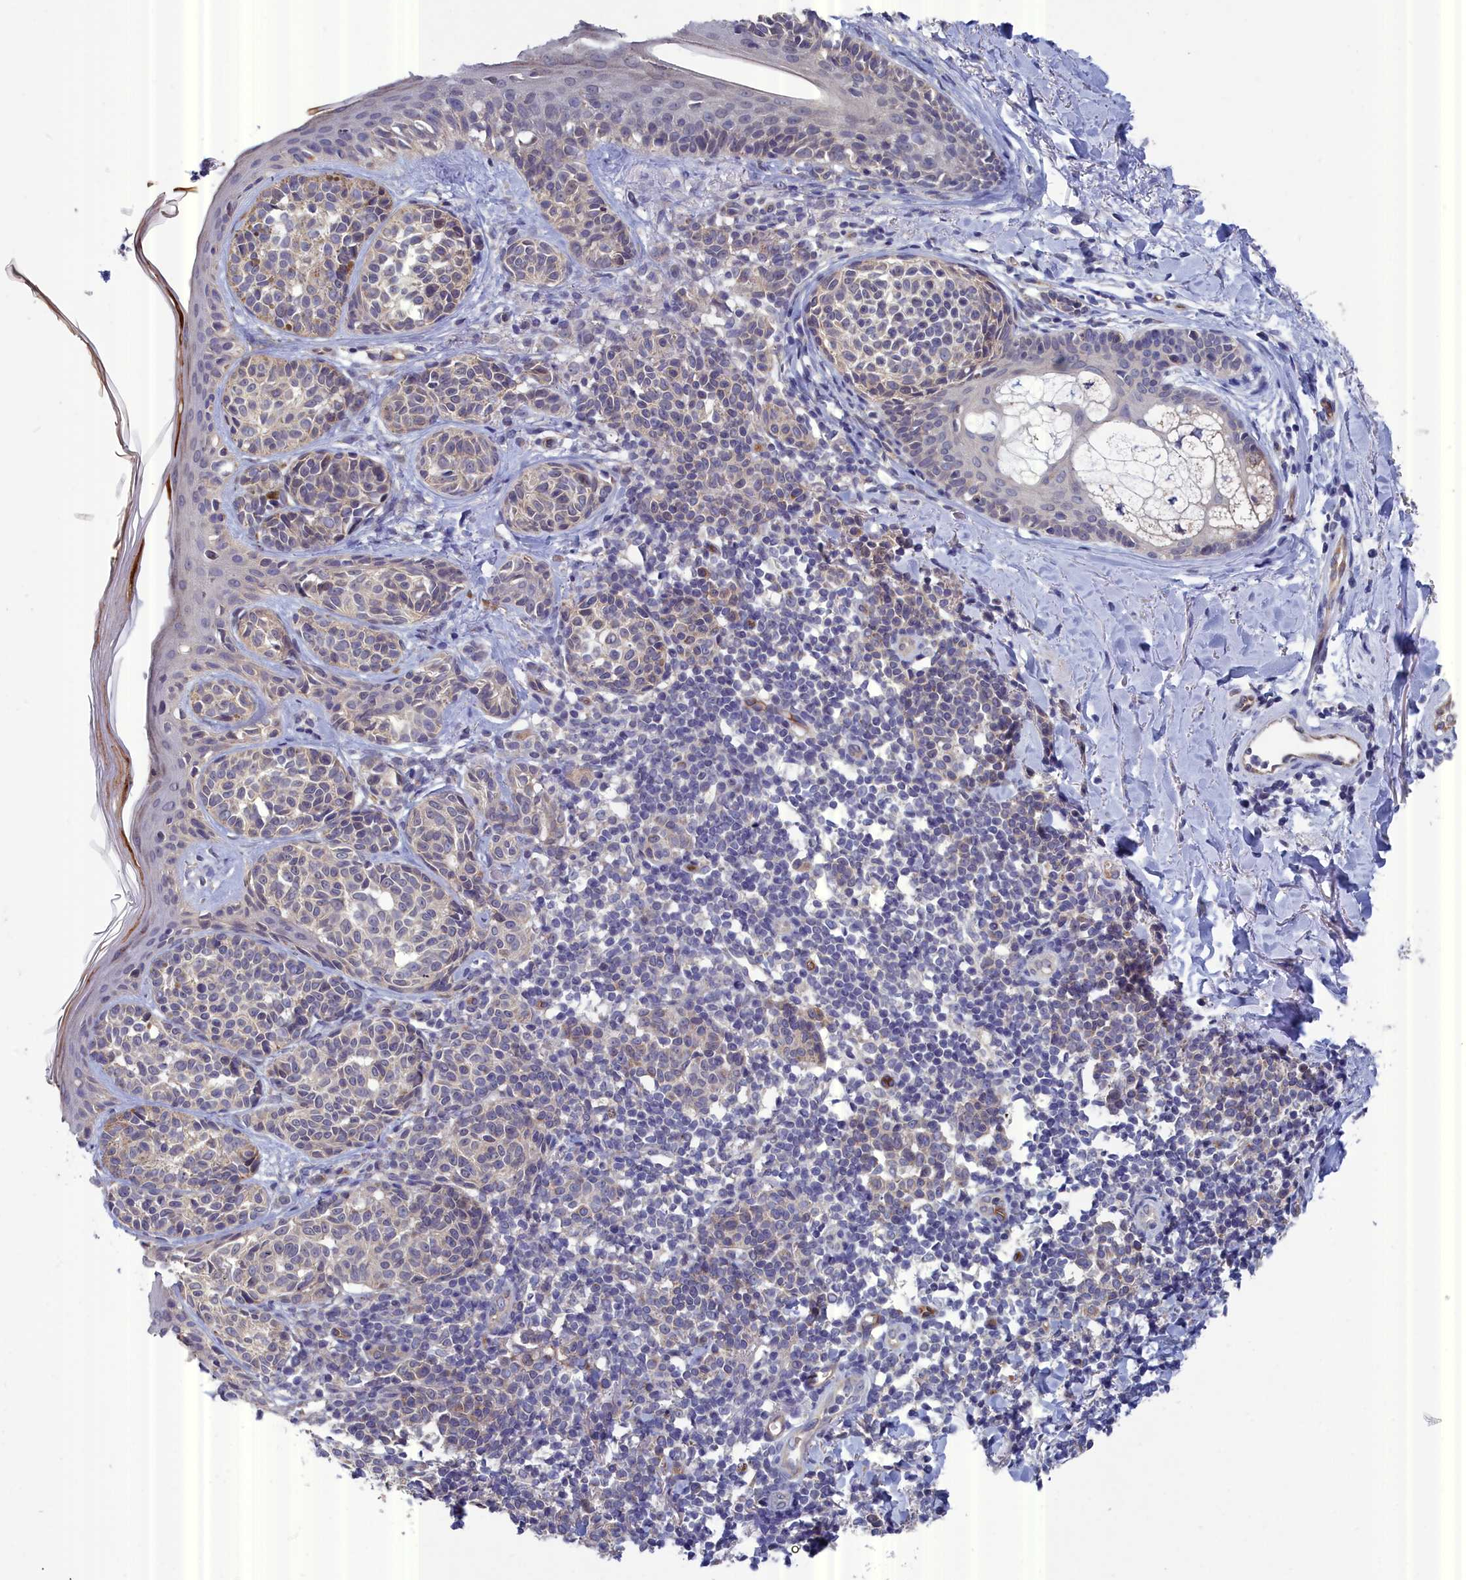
{"staining": {"intensity": "negative", "quantity": "none", "location": "none"}, "tissue": "melanoma", "cell_type": "Tumor cells", "image_type": "cancer", "snomed": [{"axis": "morphology", "description": "Malignant melanoma, NOS"}, {"axis": "topography", "description": "Skin of upper extremity"}], "caption": "Immunohistochemical staining of malignant melanoma displays no significant staining in tumor cells. Brightfield microscopy of immunohistochemistry stained with DAB (brown) and hematoxylin (blue), captured at high magnification.", "gene": "RDX", "patient": {"sex": "male", "age": 40}}